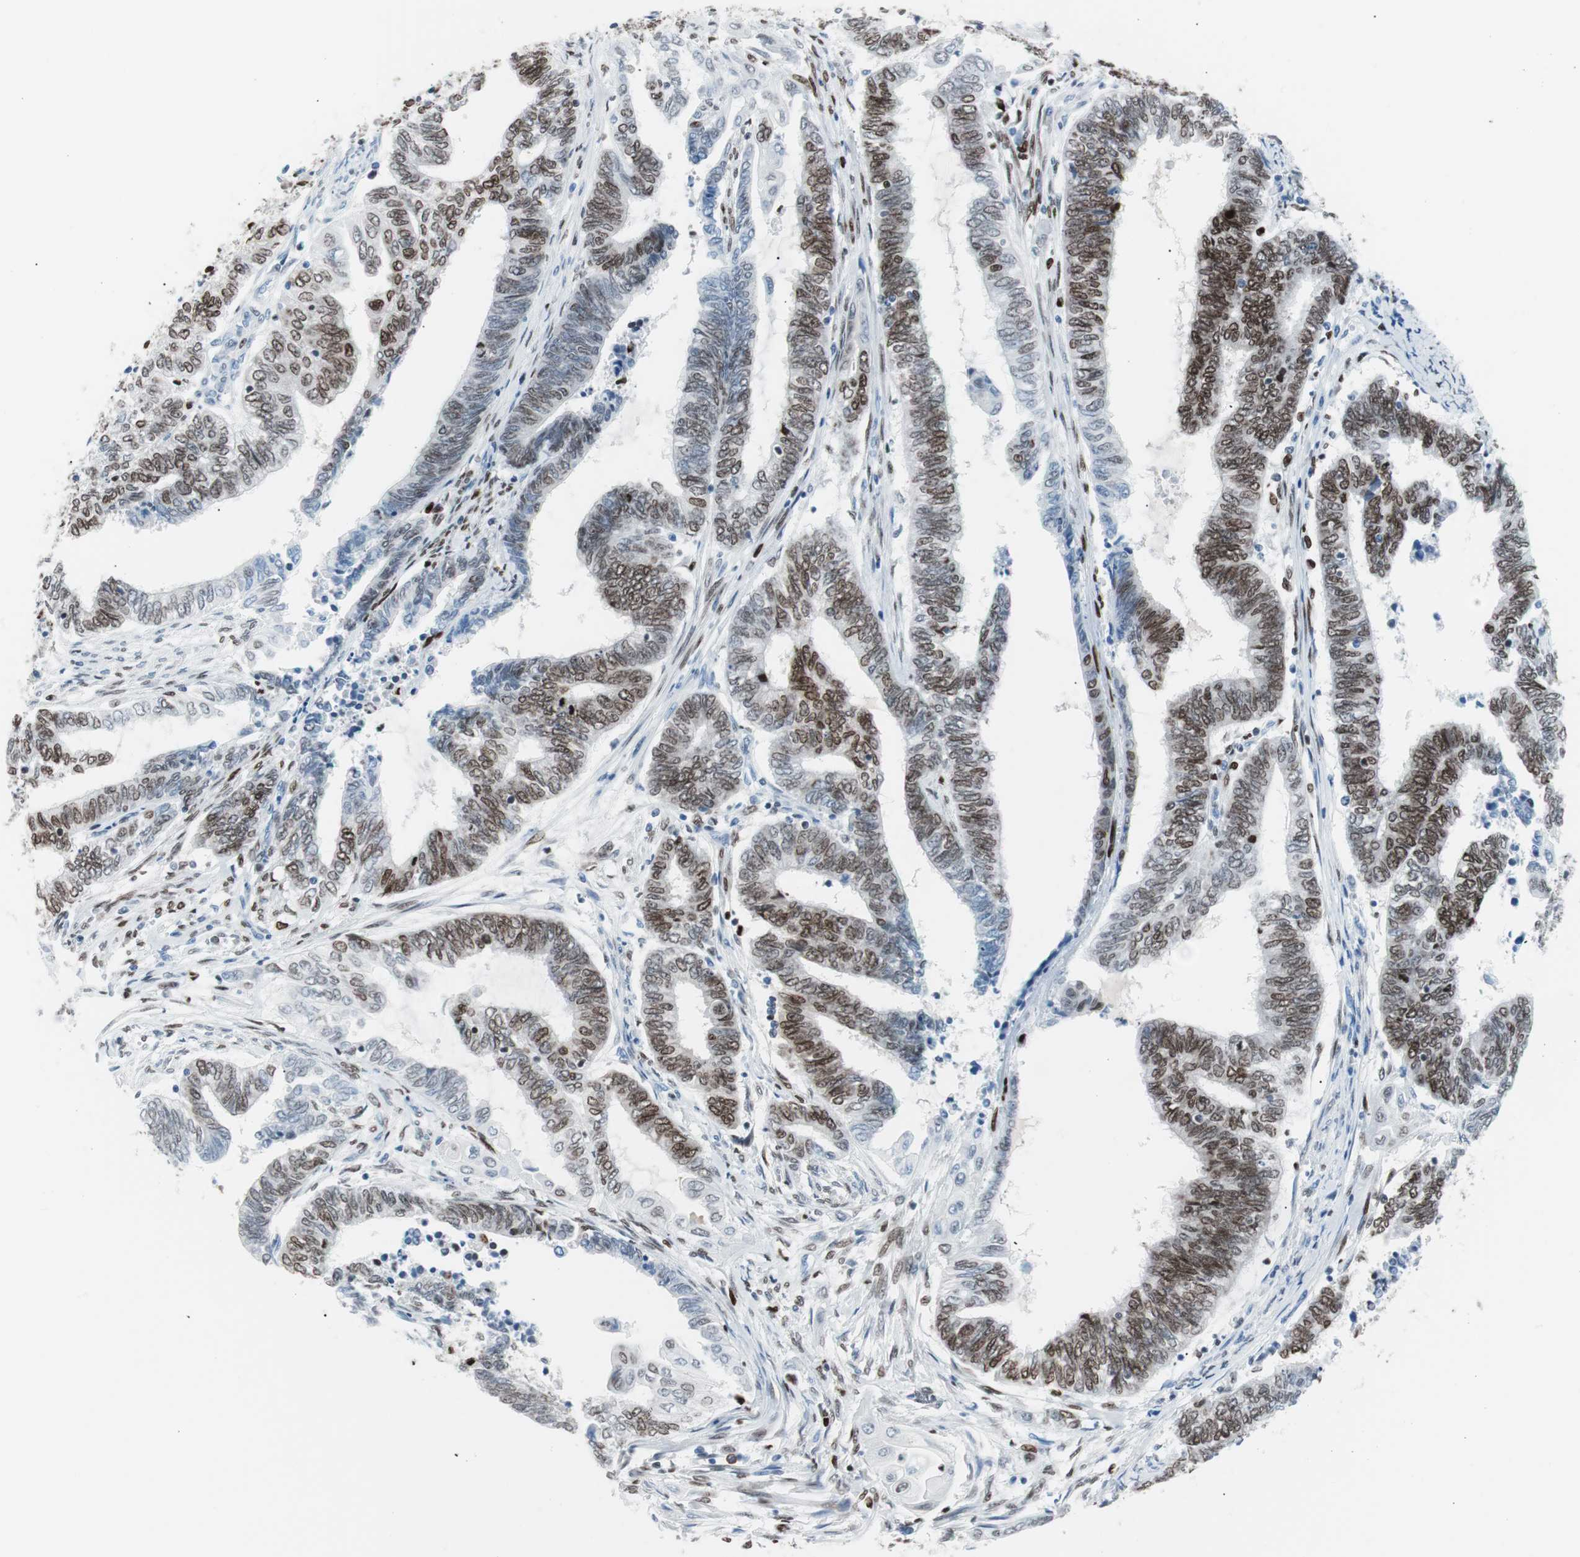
{"staining": {"intensity": "moderate", "quantity": ">75%", "location": "nuclear"}, "tissue": "endometrial cancer", "cell_type": "Tumor cells", "image_type": "cancer", "snomed": [{"axis": "morphology", "description": "Adenocarcinoma, NOS"}, {"axis": "topography", "description": "Uterus"}, {"axis": "topography", "description": "Endometrium"}], "caption": "Adenocarcinoma (endometrial) tissue reveals moderate nuclear expression in about >75% of tumor cells", "gene": "CEBPB", "patient": {"sex": "female", "age": 70}}